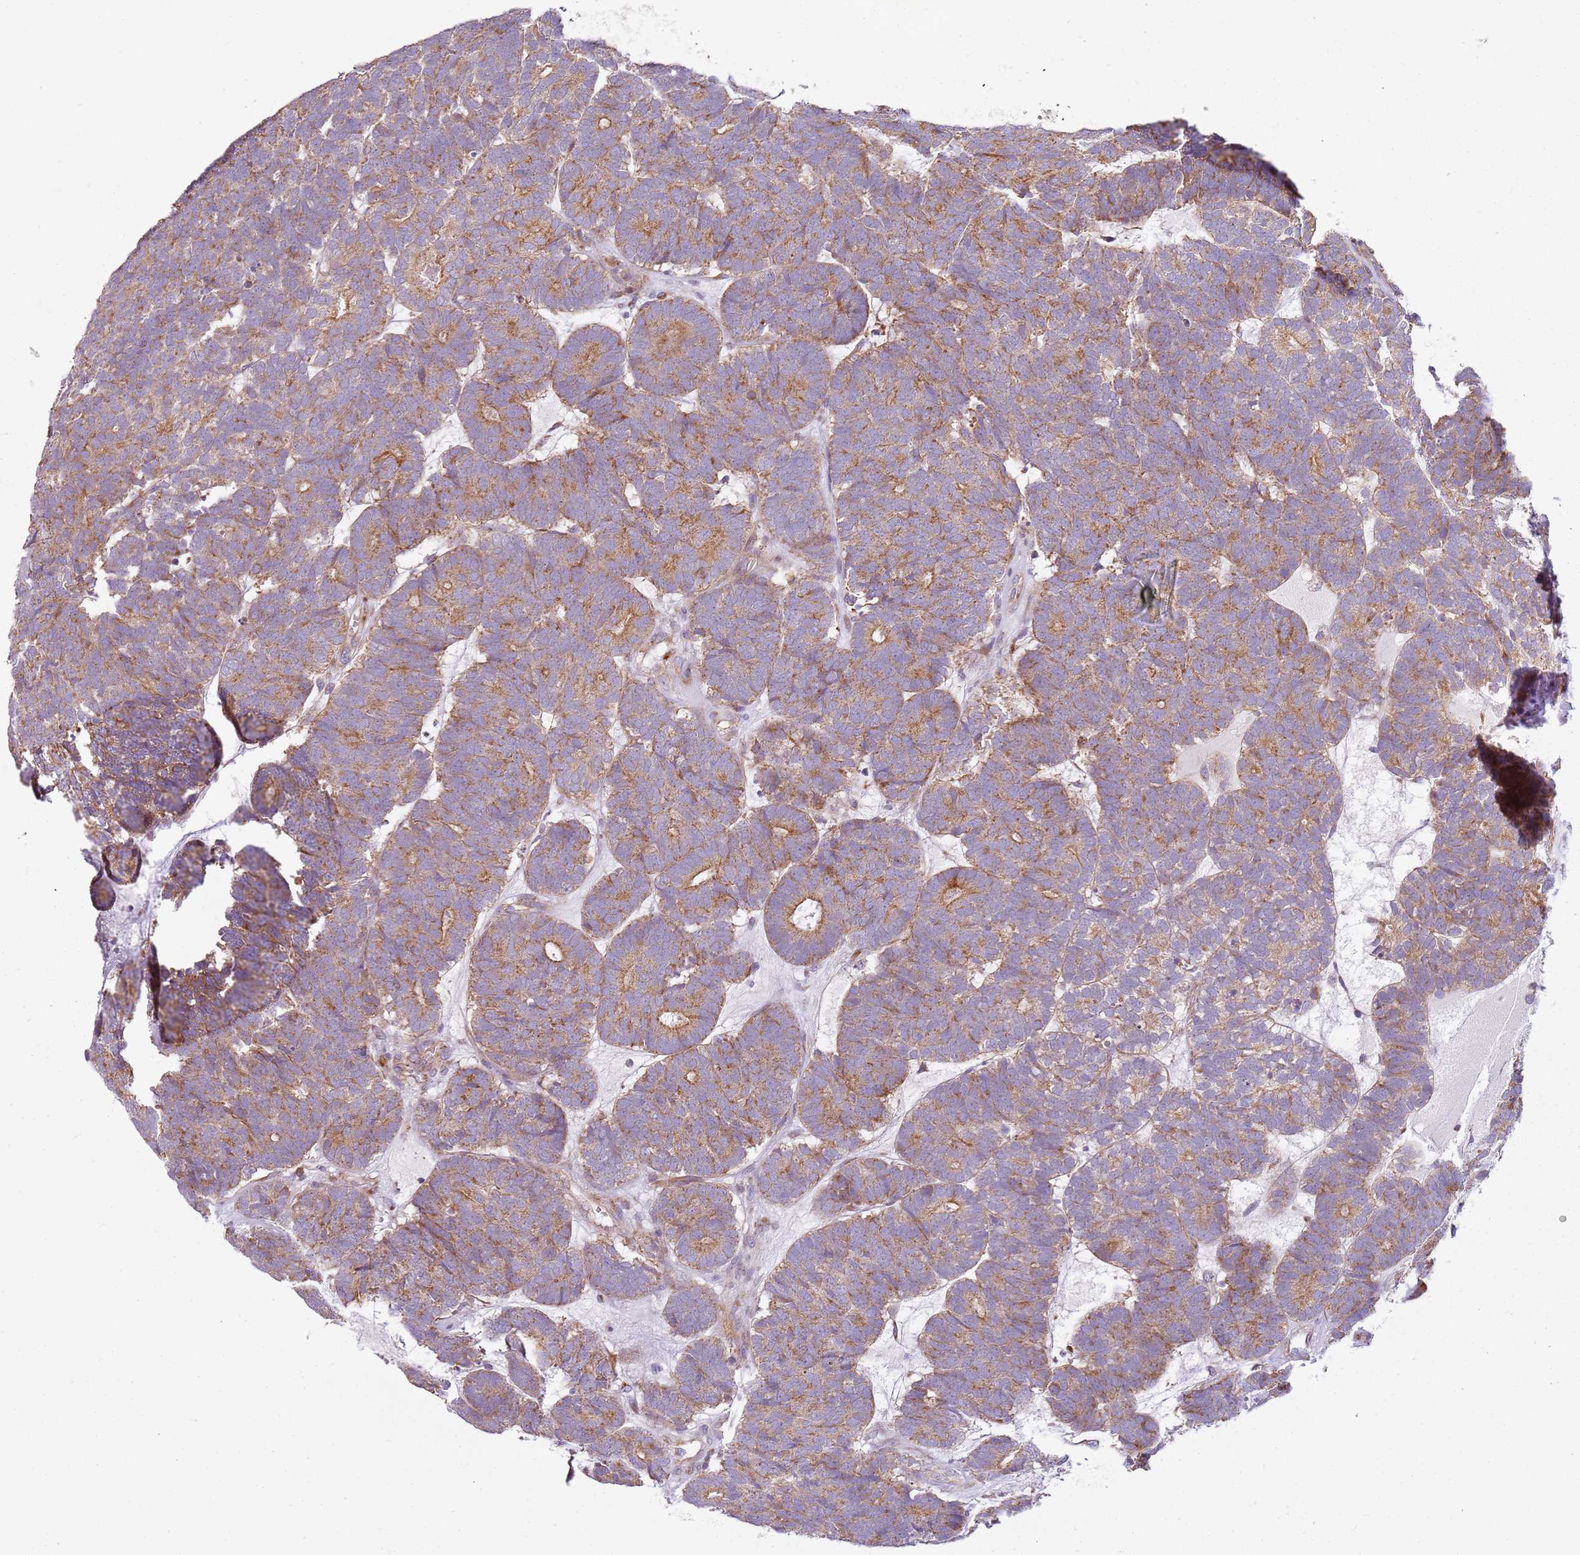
{"staining": {"intensity": "moderate", "quantity": "25%-75%", "location": "cytoplasmic/membranous"}, "tissue": "head and neck cancer", "cell_type": "Tumor cells", "image_type": "cancer", "snomed": [{"axis": "morphology", "description": "Adenocarcinoma, NOS"}, {"axis": "topography", "description": "Head-Neck"}], "caption": "Immunohistochemistry image of human head and neck cancer (adenocarcinoma) stained for a protein (brown), which reveals medium levels of moderate cytoplasmic/membranous positivity in about 25%-75% of tumor cells.", "gene": "TMEM200C", "patient": {"sex": "female", "age": 81}}